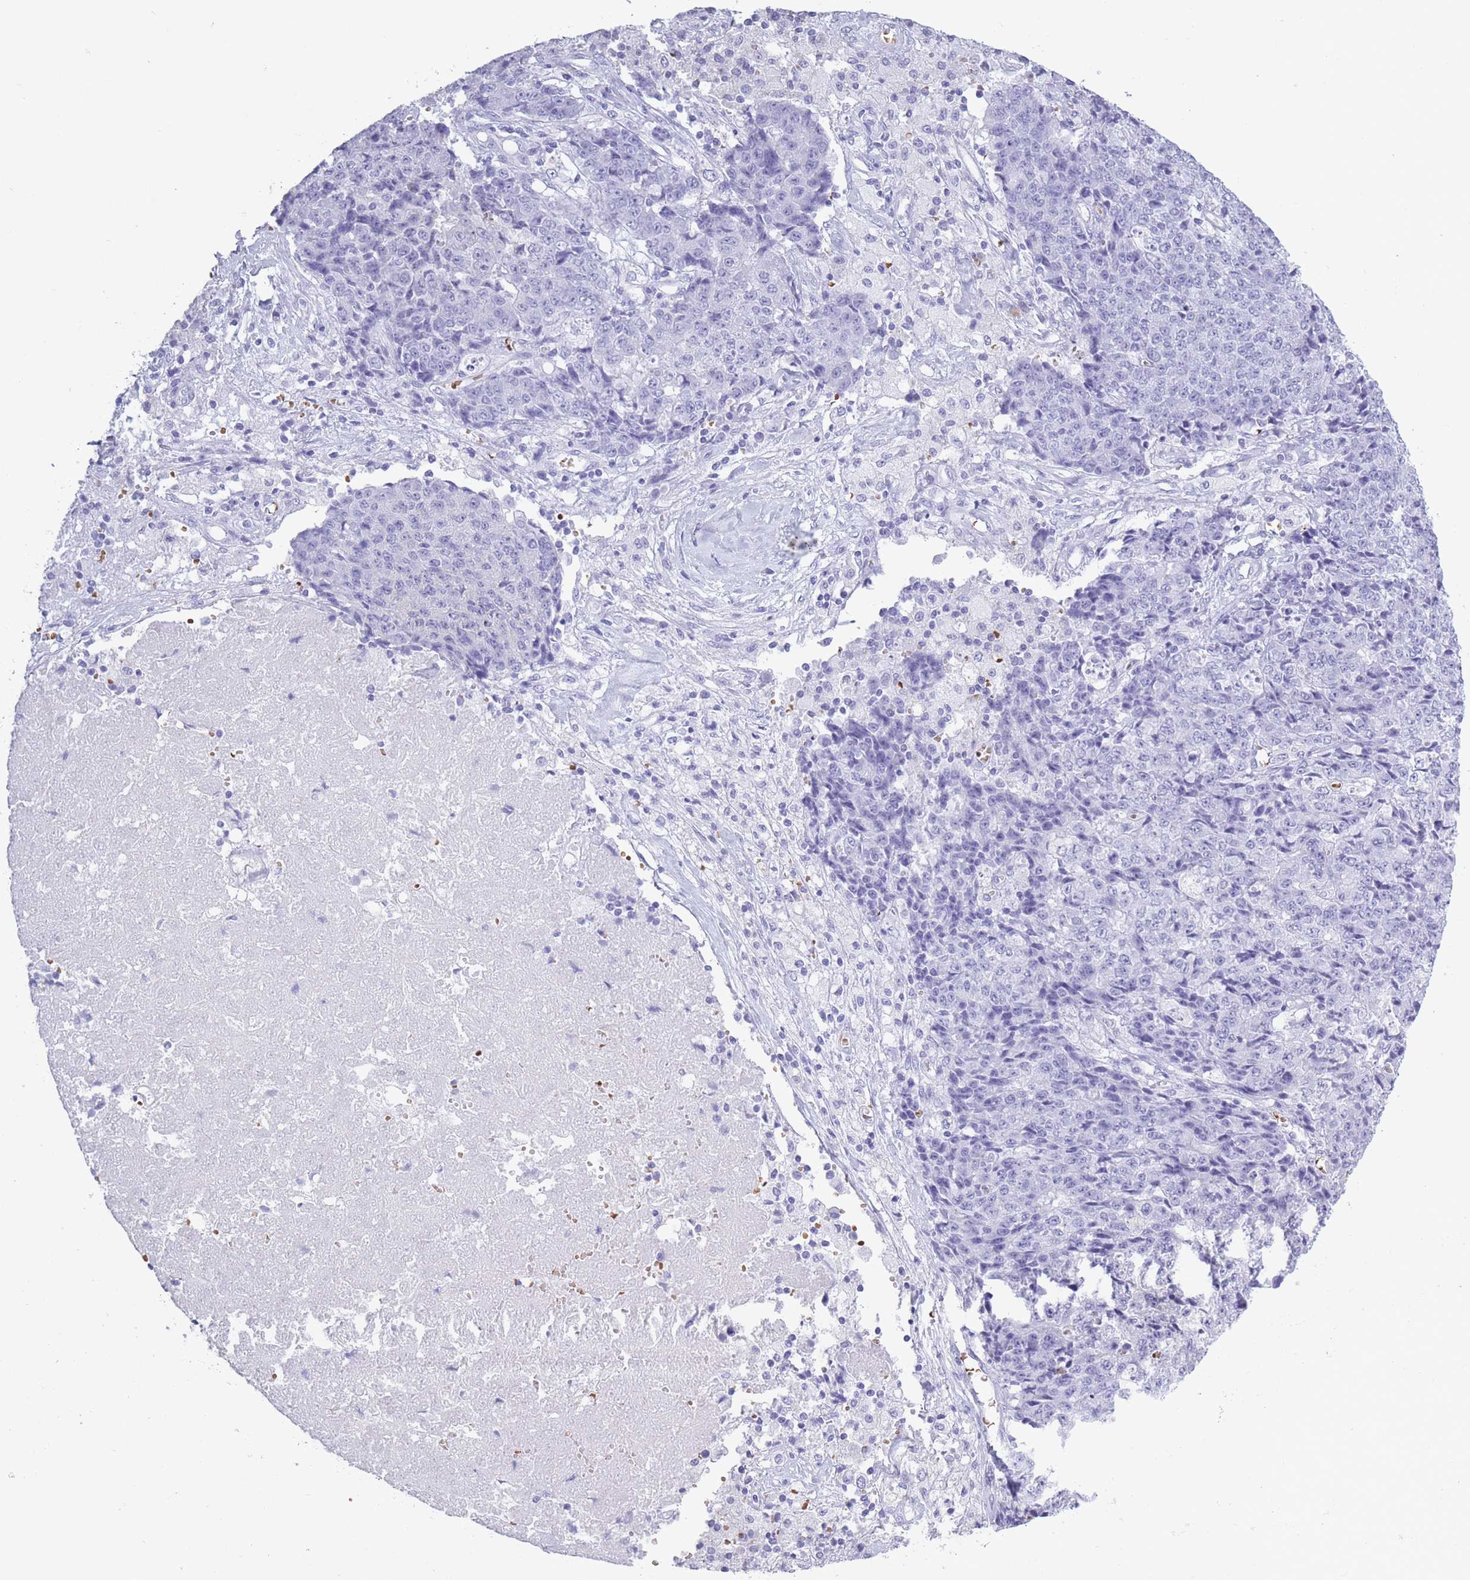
{"staining": {"intensity": "negative", "quantity": "none", "location": "none"}, "tissue": "ovarian cancer", "cell_type": "Tumor cells", "image_type": "cancer", "snomed": [{"axis": "morphology", "description": "Carcinoma, endometroid"}, {"axis": "topography", "description": "Ovary"}], "caption": "DAB (3,3'-diaminobenzidine) immunohistochemical staining of ovarian cancer displays no significant expression in tumor cells. (DAB immunohistochemistry visualized using brightfield microscopy, high magnification).", "gene": "OR7C1", "patient": {"sex": "female", "age": 42}}